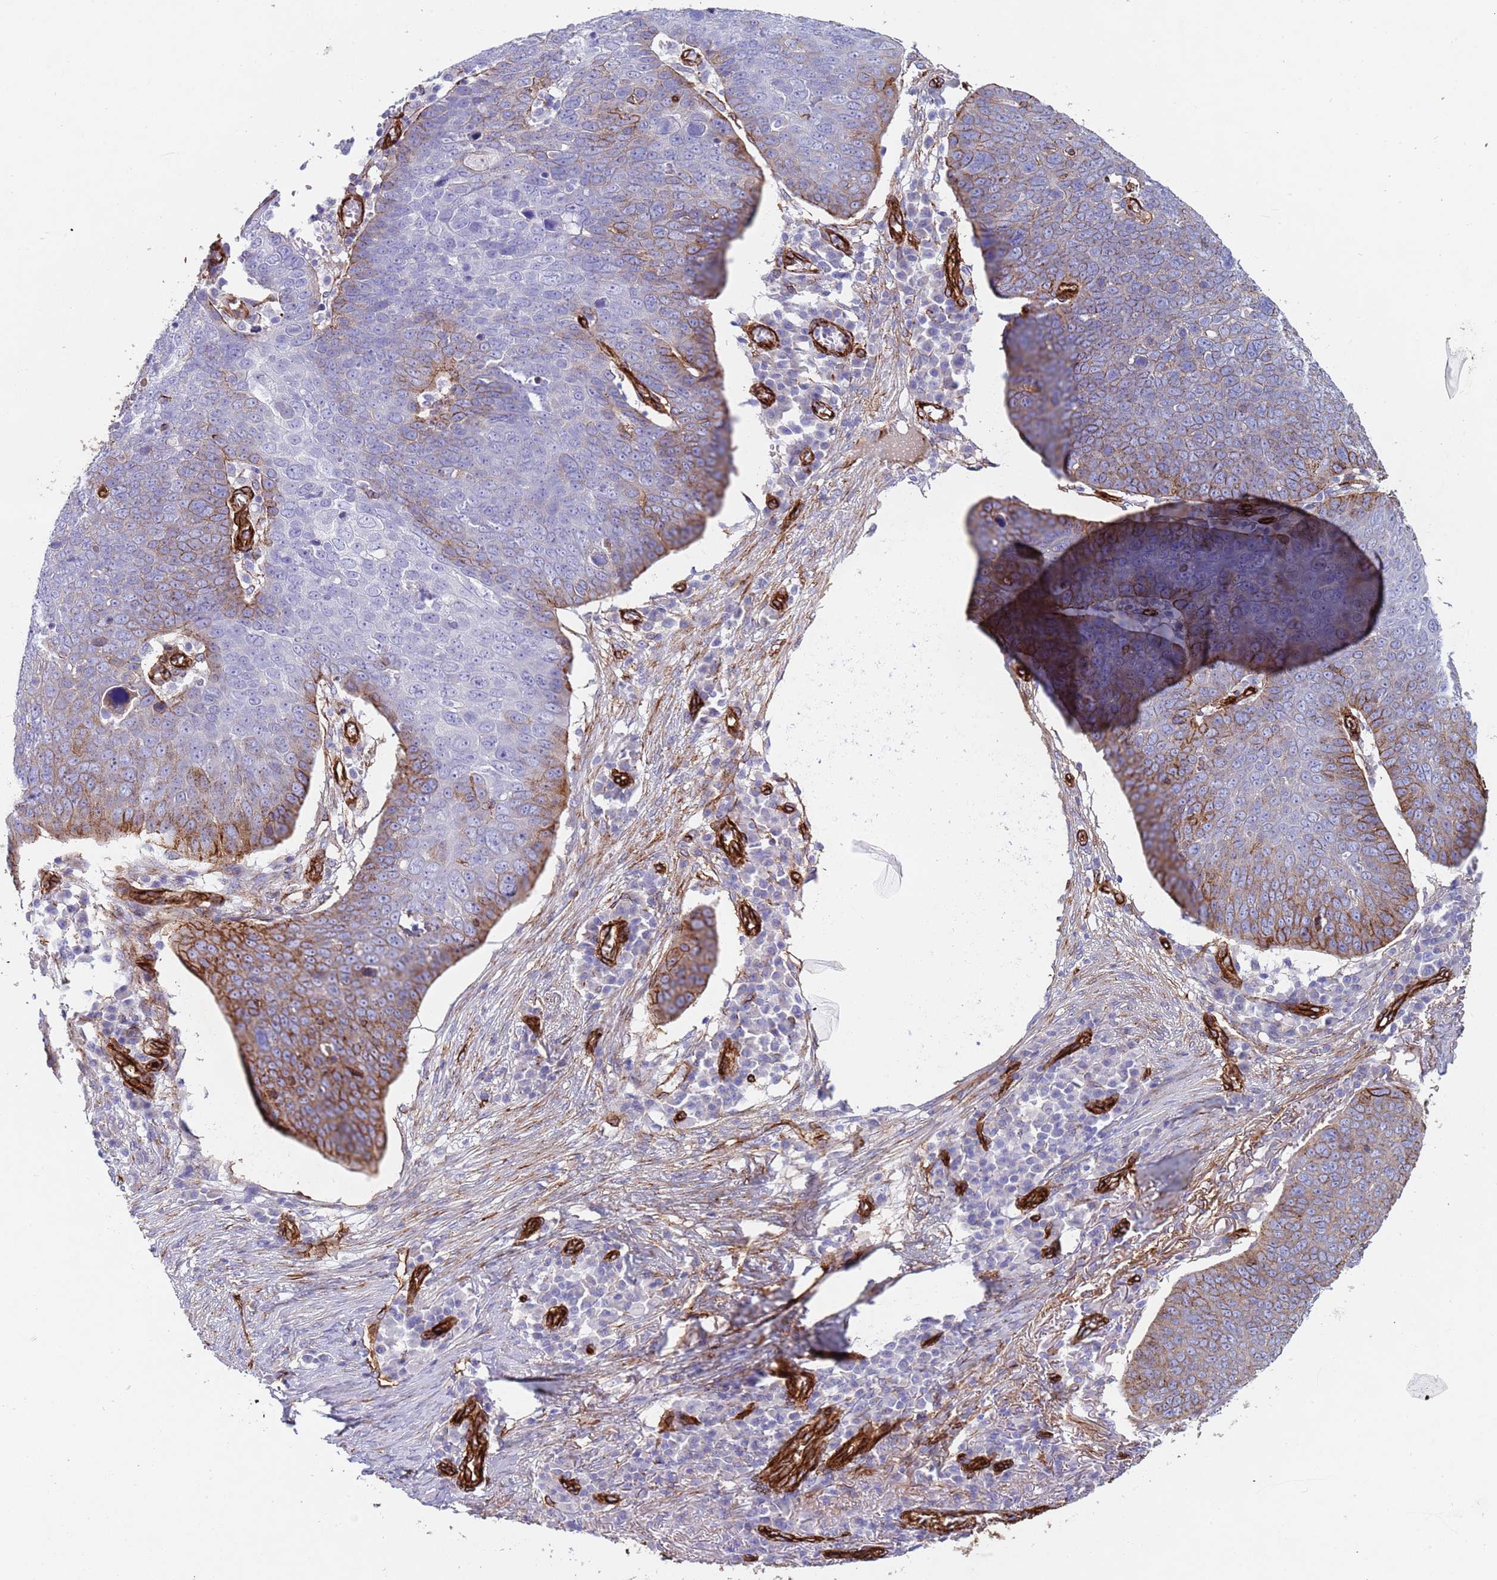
{"staining": {"intensity": "moderate", "quantity": "25%-75%", "location": "cytoplasmic/membranous"}, "tissue": "skin cancer", "cell_type": "Tumor cells", "image_type": "cancer", "snomed": [{"axis": "morphology", "description": "Squamous cell carcinoma, NOS"}, {"axis": "topography", "description": "Skin"}], "caption": "A histopathology image of human skin cancer stained for a protein displays moderate cytoplasmic/membranous brown staining in tumor cells.", "gene": "CAV2", "patient": {"sex": "male", "age": 71}}